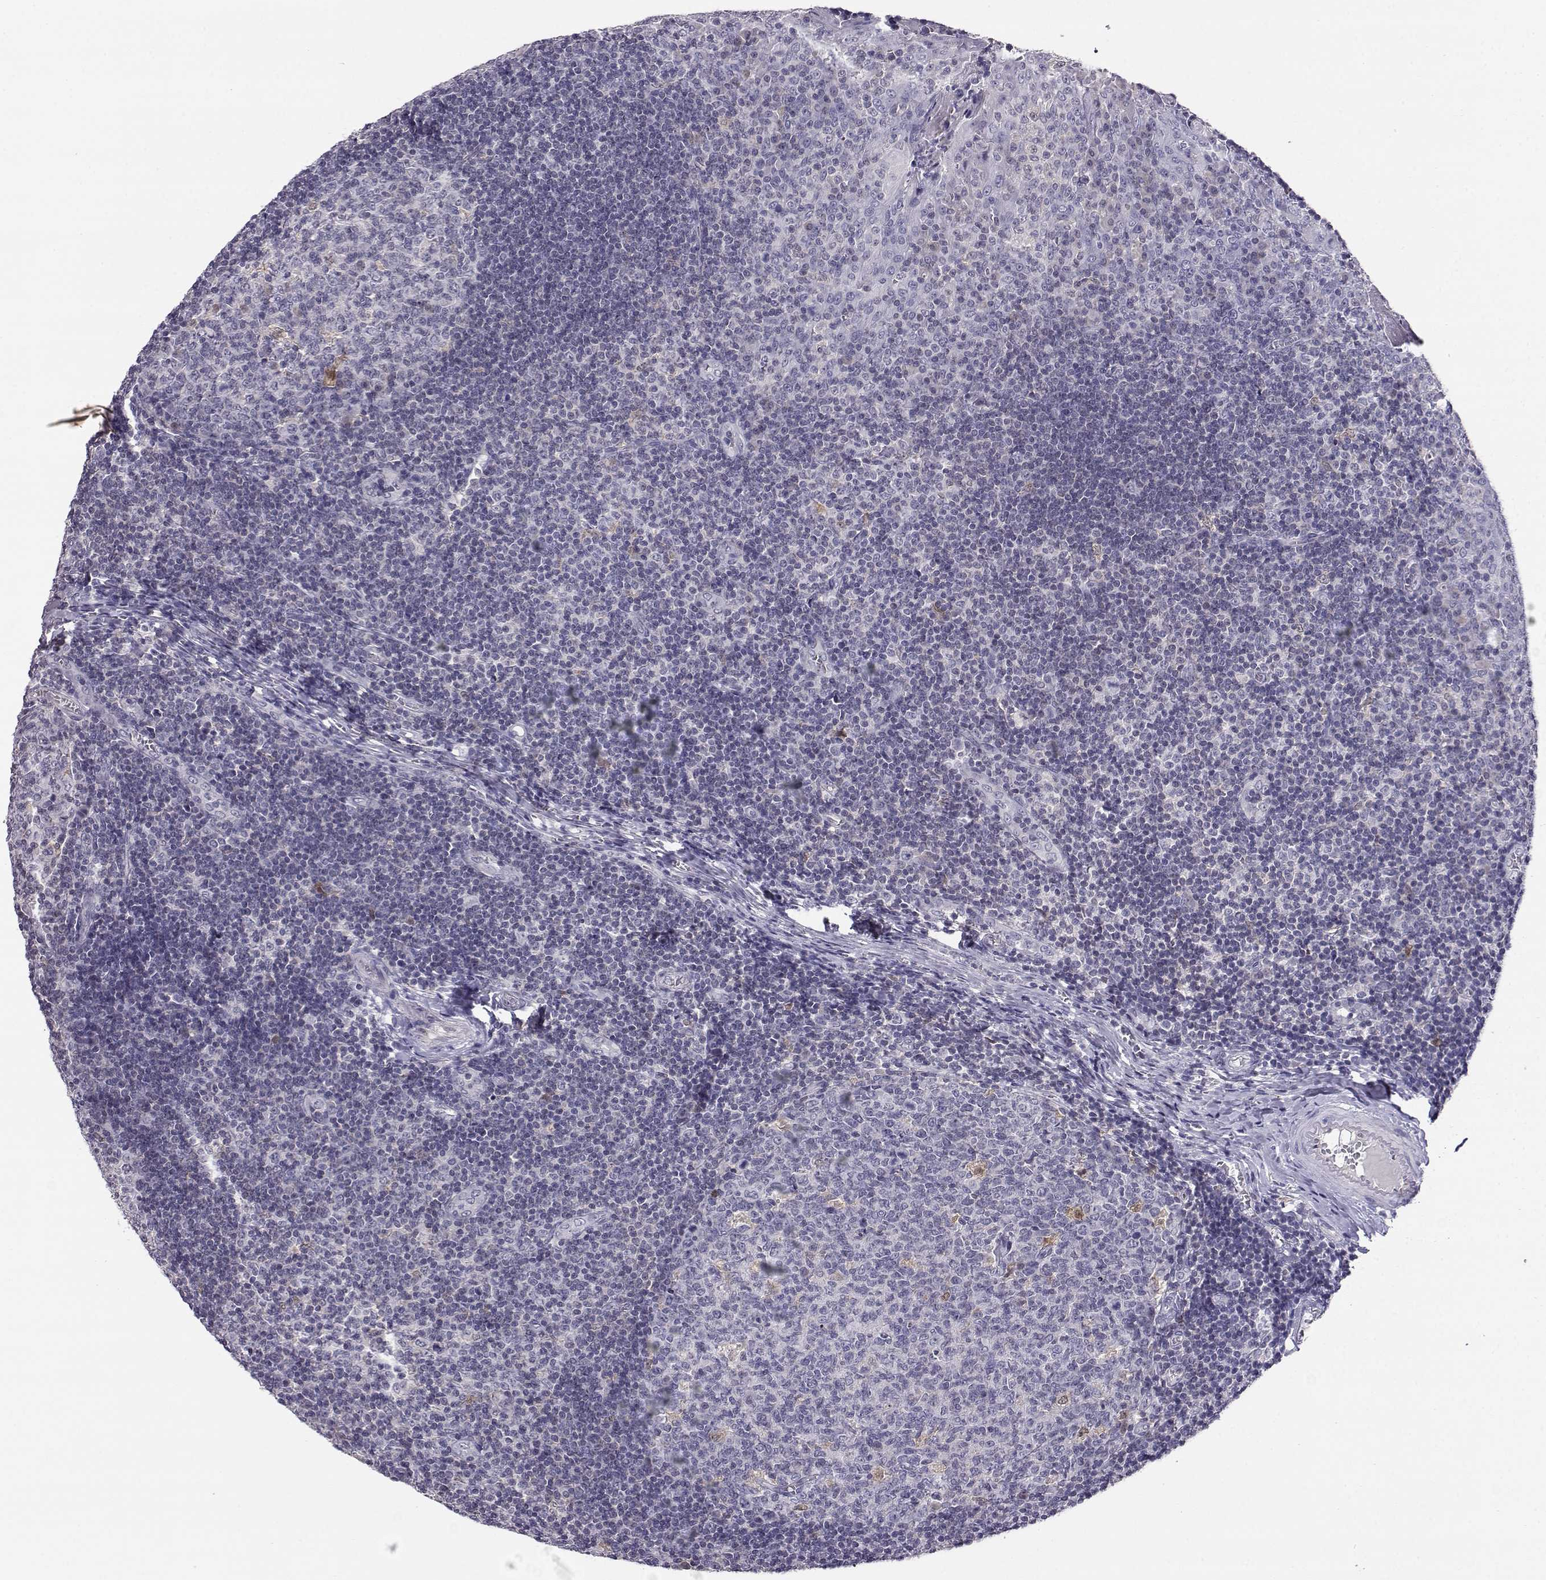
{"staining": {"intensity": "weak", "quantity": "<25%", "location": "cytoplasmic/membranous"}, "tissue": "tonsil", "cell_type": "Germinal center cells", "image_type": "normal", "snomed": [{"axis": "morphology", "description": "Normal tissue, NOS"}, {"axis": "topography", "description": "Tonsil"}], "caption": "Histopathology image shows no protein expression in germinal center cells of unremarkable tonsil. Brightfield microscopy of immunohistochemistry stained with DAB (3,3'-diaminobenzidine) (brown) and hematoxylin (blue), captured at high magnification.", "gene": "AKR1B1", "patient": {"sex": "female", "age": 13}}